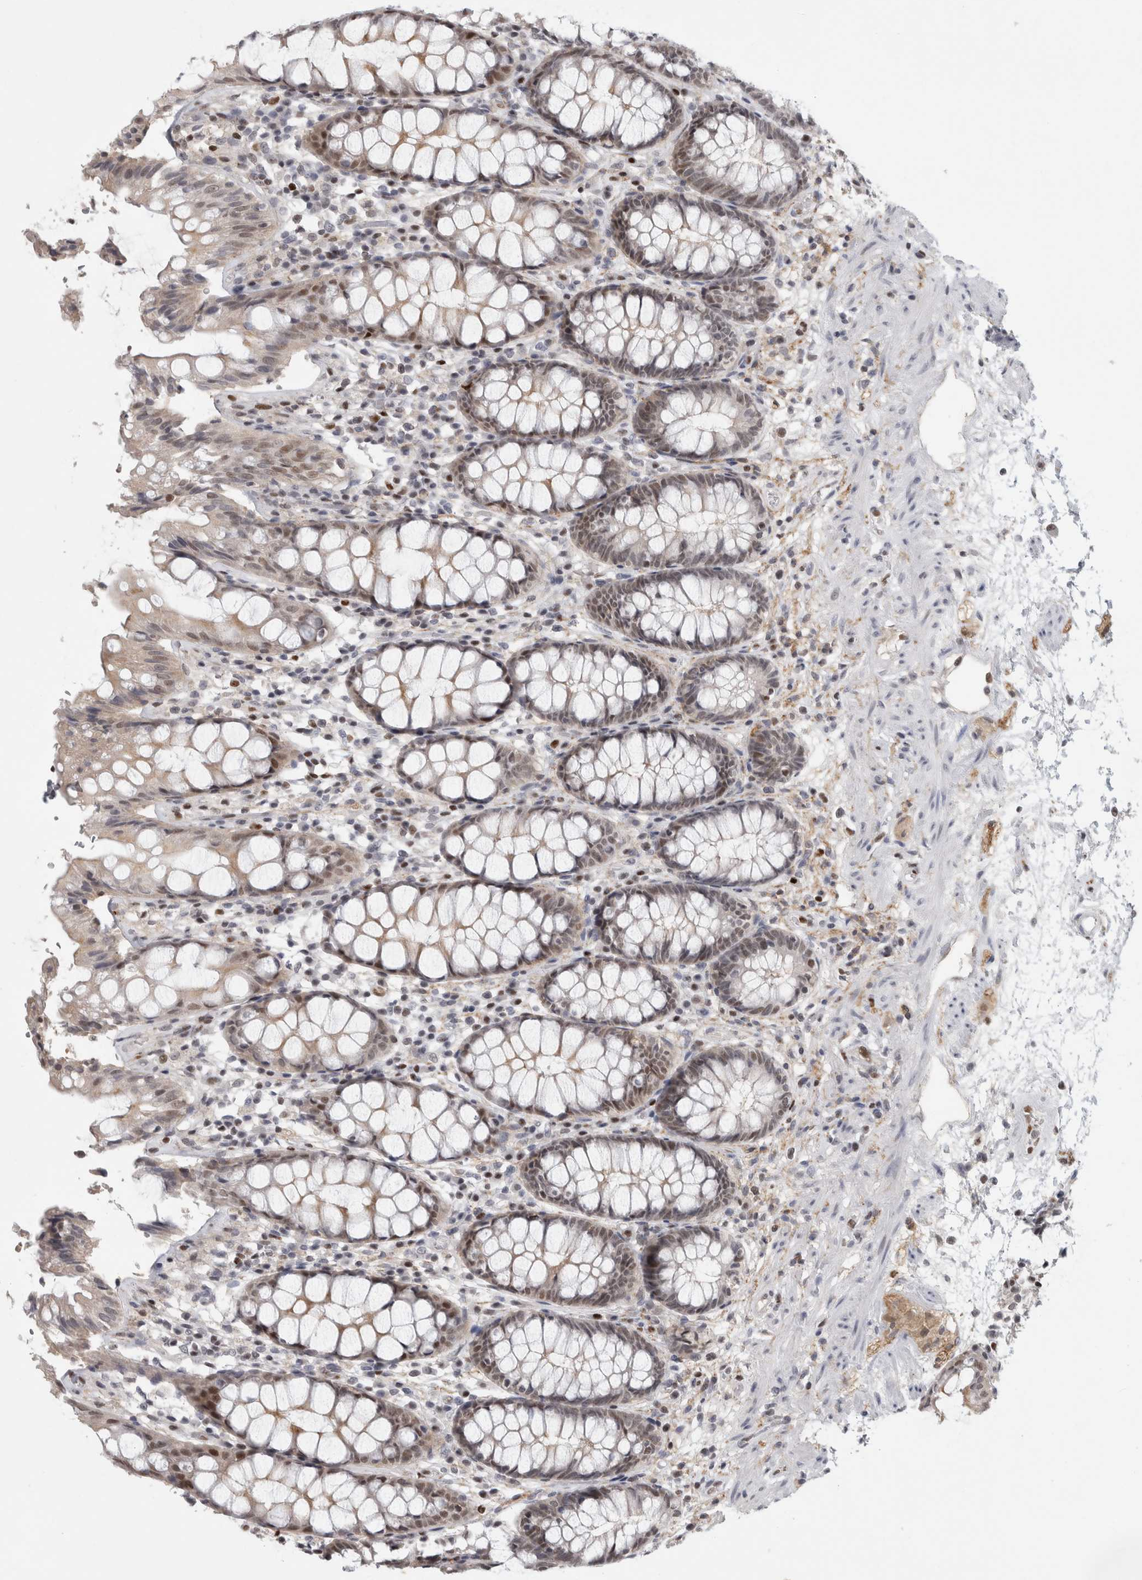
{"staining": {"intensity": "moderate", "quantity": "25%-75%", "location": "cytoplasmic/membranous,nuclear"}, "tissue": "rectum", "cell_type": "Glandular cells", "image_type": "normal", "snomed": [{"axis": "morphology", "description": "Normal tissue, NOS"}, {"axis": "topography", "description": "Rectum"}], "caption": "Protein positivity by immunohistochemistry (IHC) reveals moderate cytoplasmic/membranous,nuclear staining in approximately 25%-75% of glandular cells in unremarkable rectum.", "gene": "SRARP", "patient": {"sex": "male", "age": 64}}